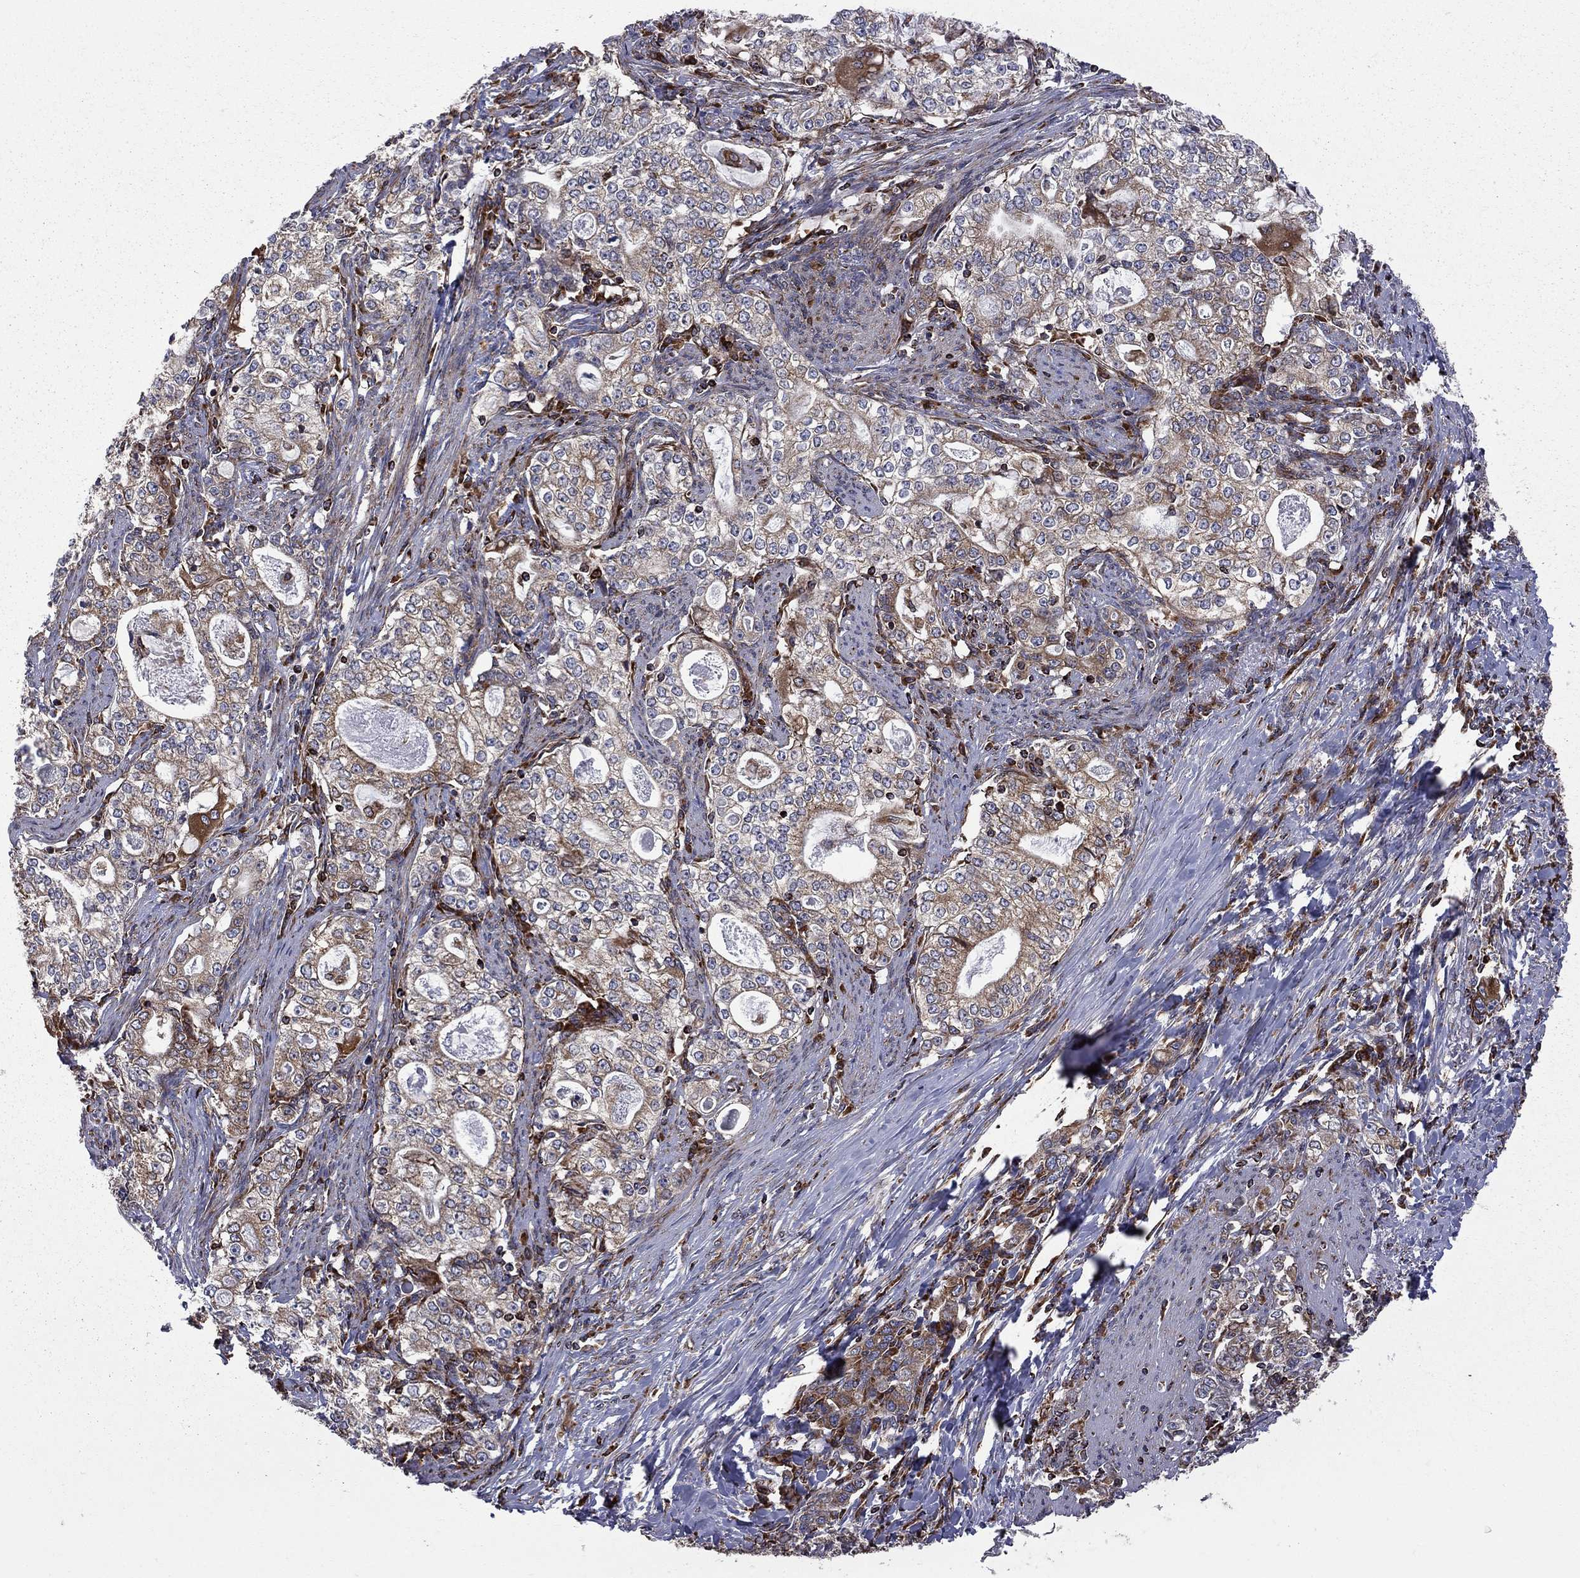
{"staining": {"intensity": "moderate", "quantity": ">75%", "location": "cytoplasmic/membranous"}, "tissue": "stomach cancer", "cell_type": "Tumor cells", "image_type": "cancer", "snomed": [{"axis": "morphology", "description": "Adenocarcinoma, NOS"}, {"axis": "topography", "description": "Stomach, lower"}], "caption": "DAB immunohistochemical staining of stomach adenocarcinoma reveals moderate cytoplasmic/membranous protein expression in approximately >75% of tumor cells.", "gene": "CLPTM1", "patient": {"sex": "female", "age": 72}}